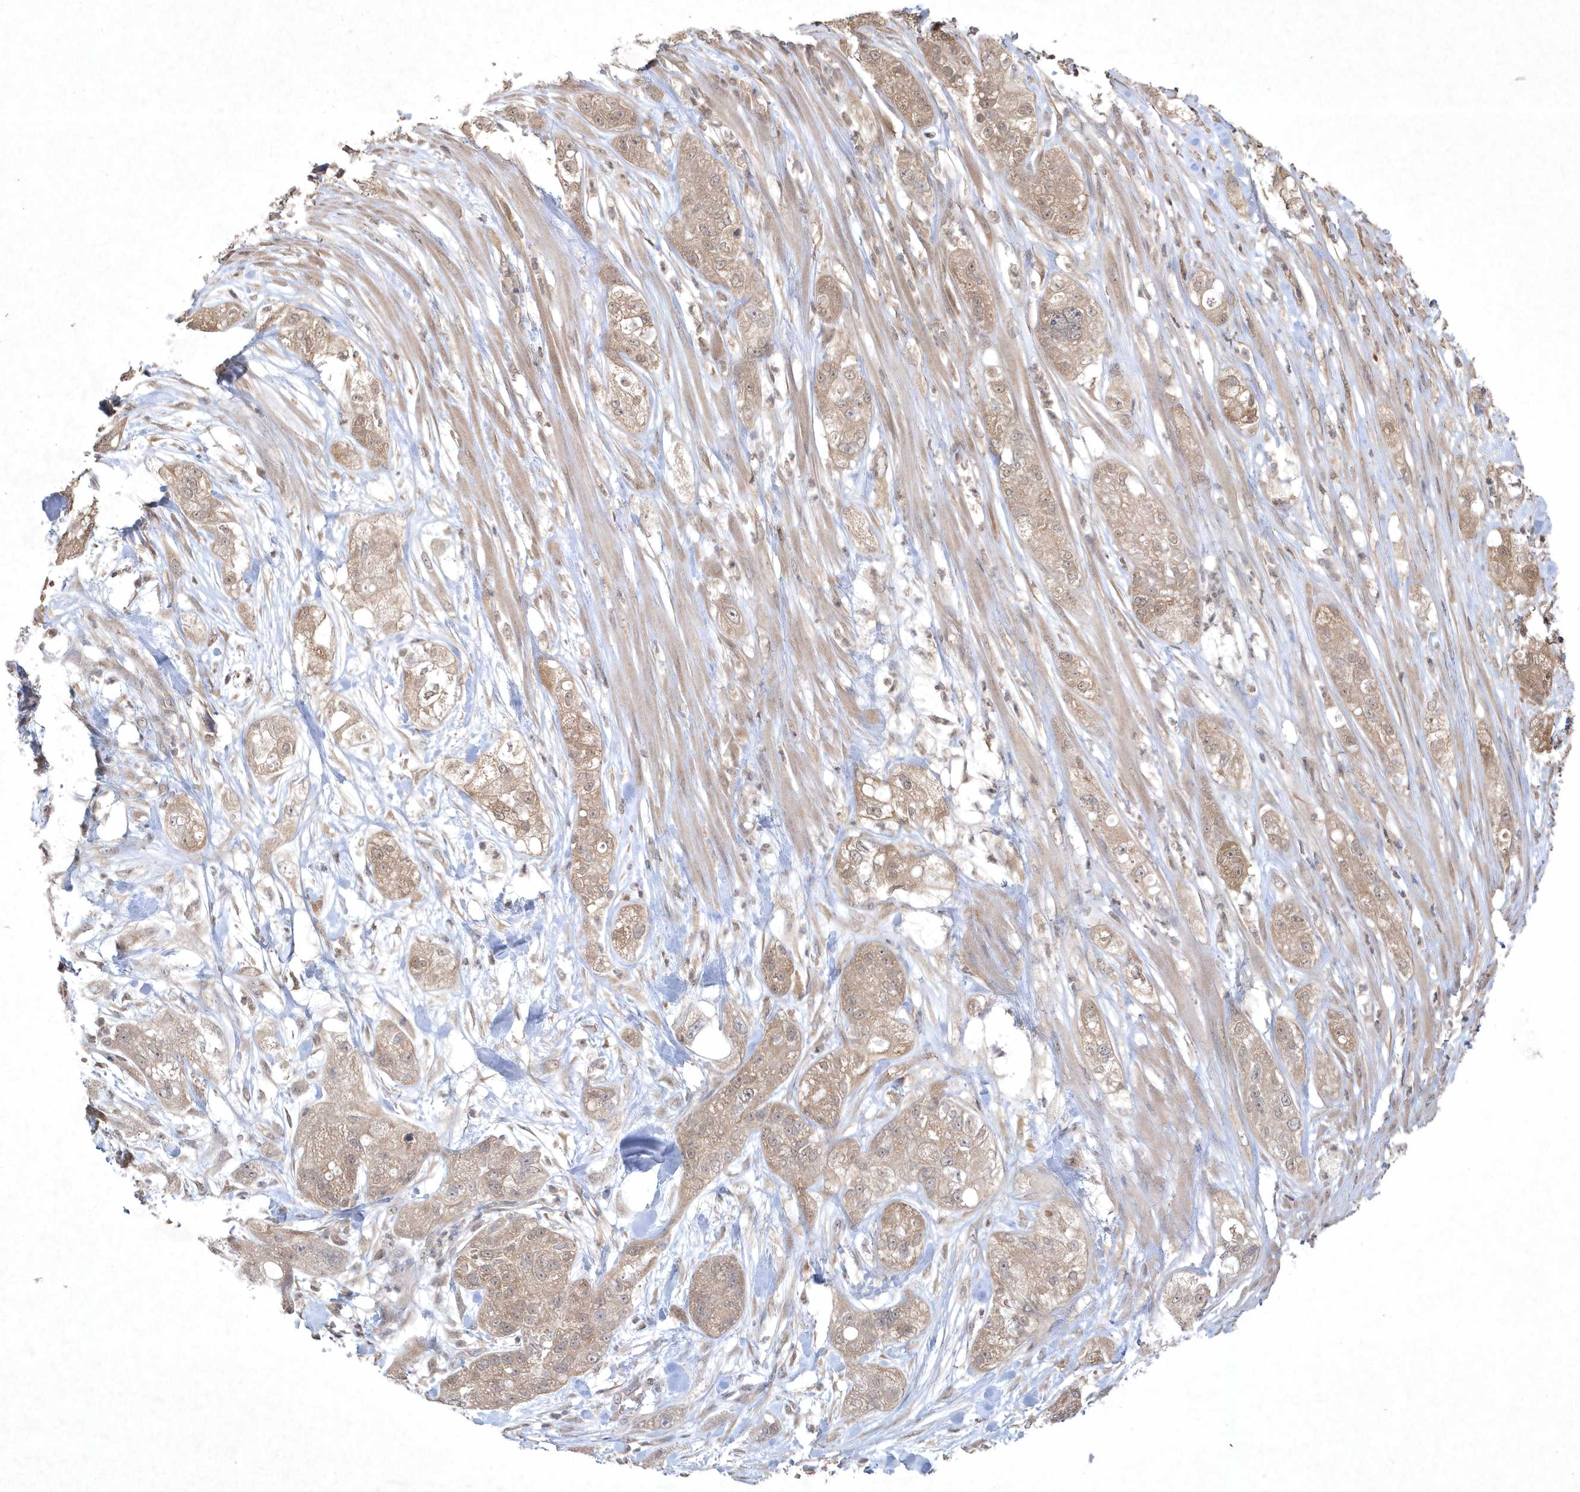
{"staining": {"intensity": "weak", "quantity": "25%-75%", "location": "cytoplasmic/membranous"}, "tissue": "pancreatic cancer", "cell_type": "Tumor cells", "image_type": "cancer", "snomed": [{"axis": "morphology", "description": "Adenocarcinoma, NOS"}, {"axis": "topography", "description": "Pancreas"}], "caption": "Pancreatic cancer (adenocarcinoma) stained with a brown dye reveals weak cytoplasmic/membranous positive staining in approximately 25%-75% of tumor cells.", "gene": "AKR7A2", "patient": {"sex": "female", "age": 78}}